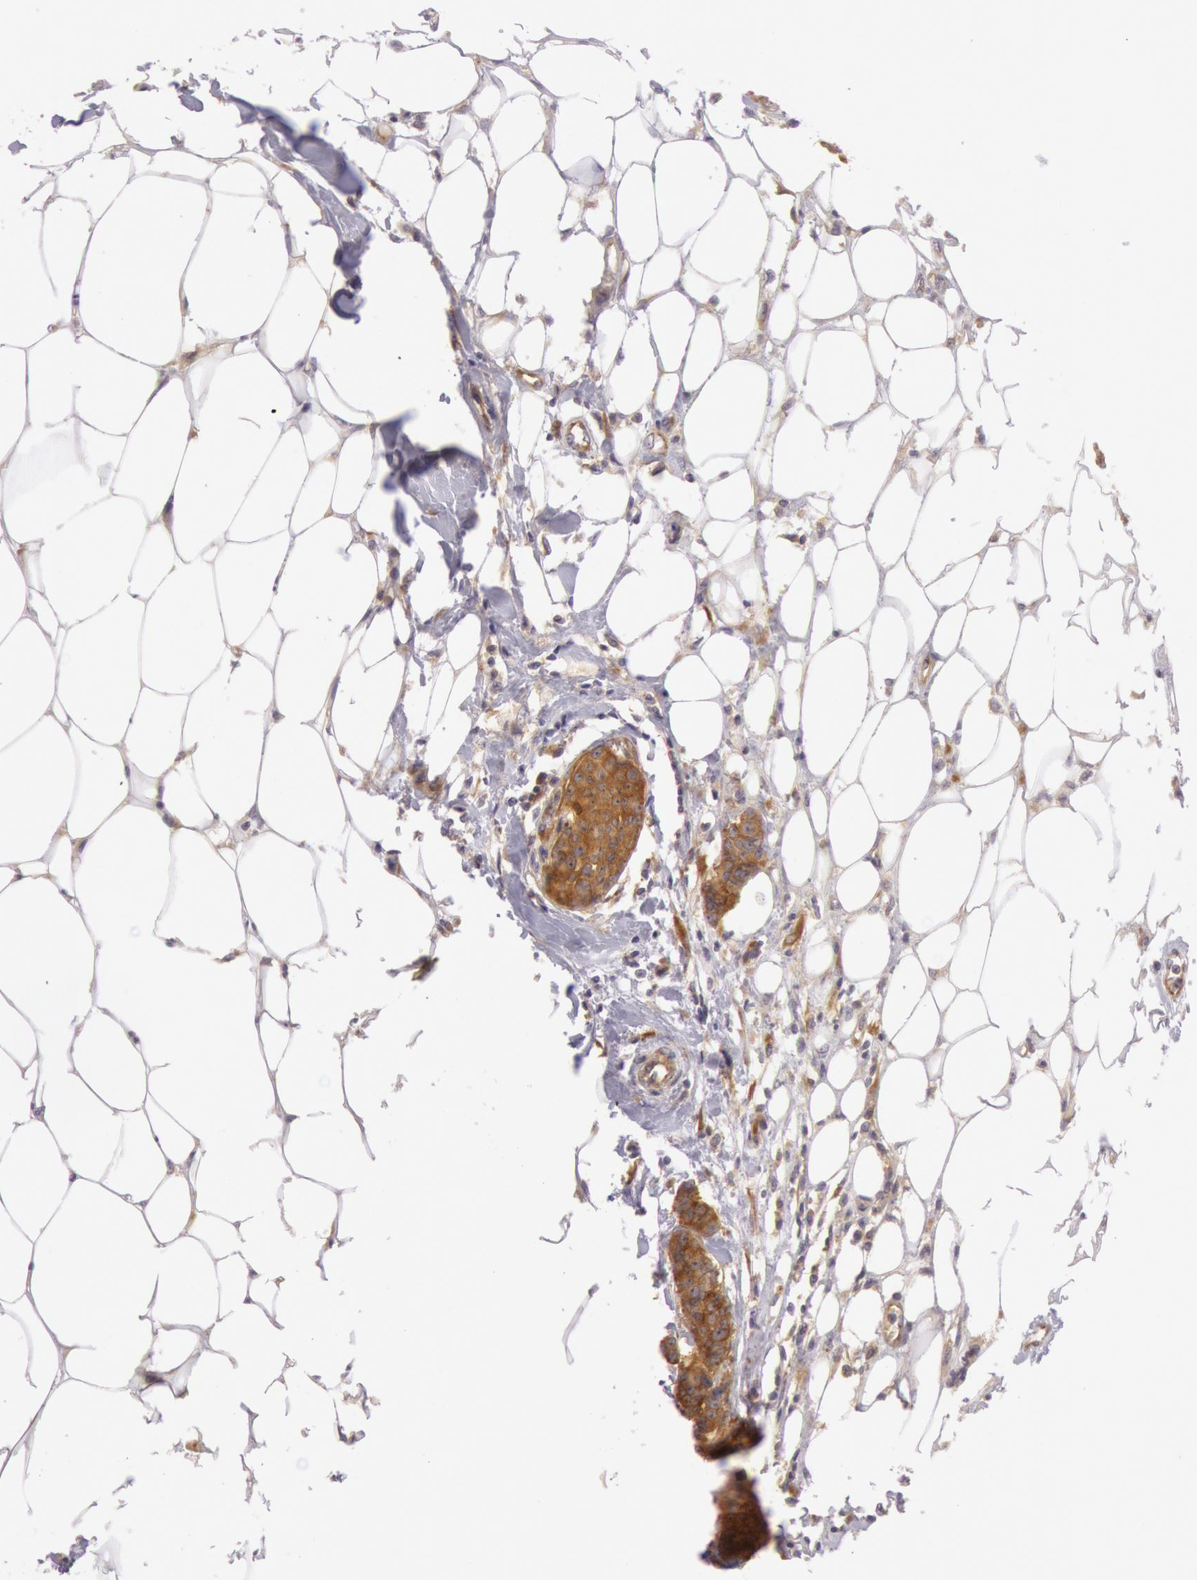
{"staining": {"intensity": "moderate", "quantity": ">75%", "location": "cytoplasmic/membranous"}, "tissue": "breast cancer", "cell_type": "Tumor cells", "image_type": "cancer", "snomed": [{"axis": "morphology", "description": "Duct carcinoma"}, {"axis": "topography", "description": "Breast"}], "caption": "Protein staining shows moderate cytoplasmic/membranous expression in about >75% of tumor cells in intraductal carcinoma (breast).", "gene": "CHUK", "patient": {"sex": "female", "age": 40}}